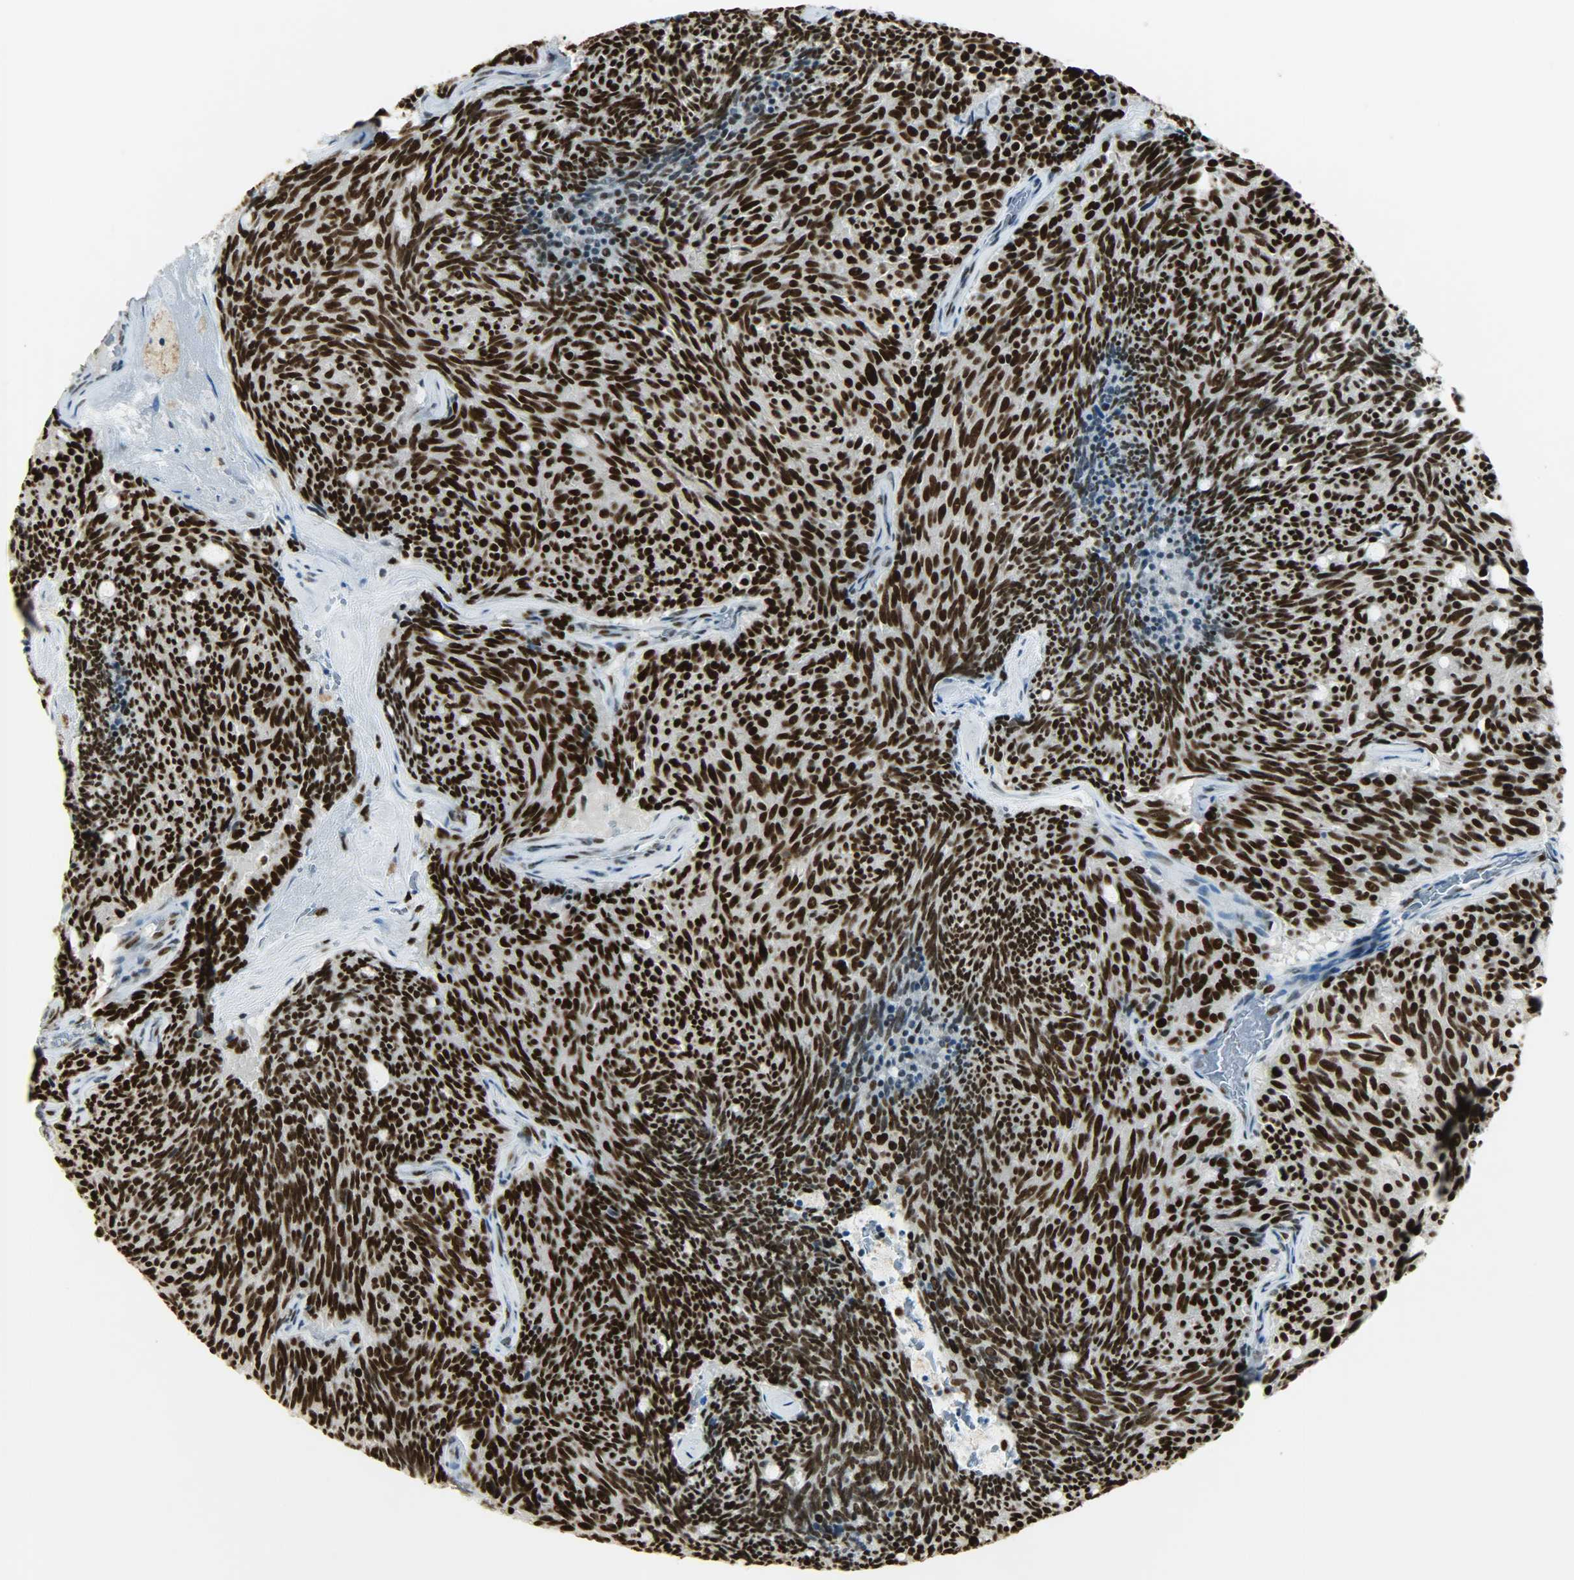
{"staining": {"intensity": "strong", "quantity": ">75%", "location": "nuclear"}, "tissue": "carcinoid", "cell_type": "Tumor cells", "image_type": "cancer", "snomed": [{"axis": "morphology", "description": "Carcinoid, malignant, NOS"}, {"axis": "topography", "description": "Pancreas"}], "caption": "High-power microscopy captured an IHC image of malignant carcinoid, revealing strong nuclear staining in approximately >75% of tumor cells.", "gene": "MYEF2", "patient": {"sex": "female", "age": 54}}